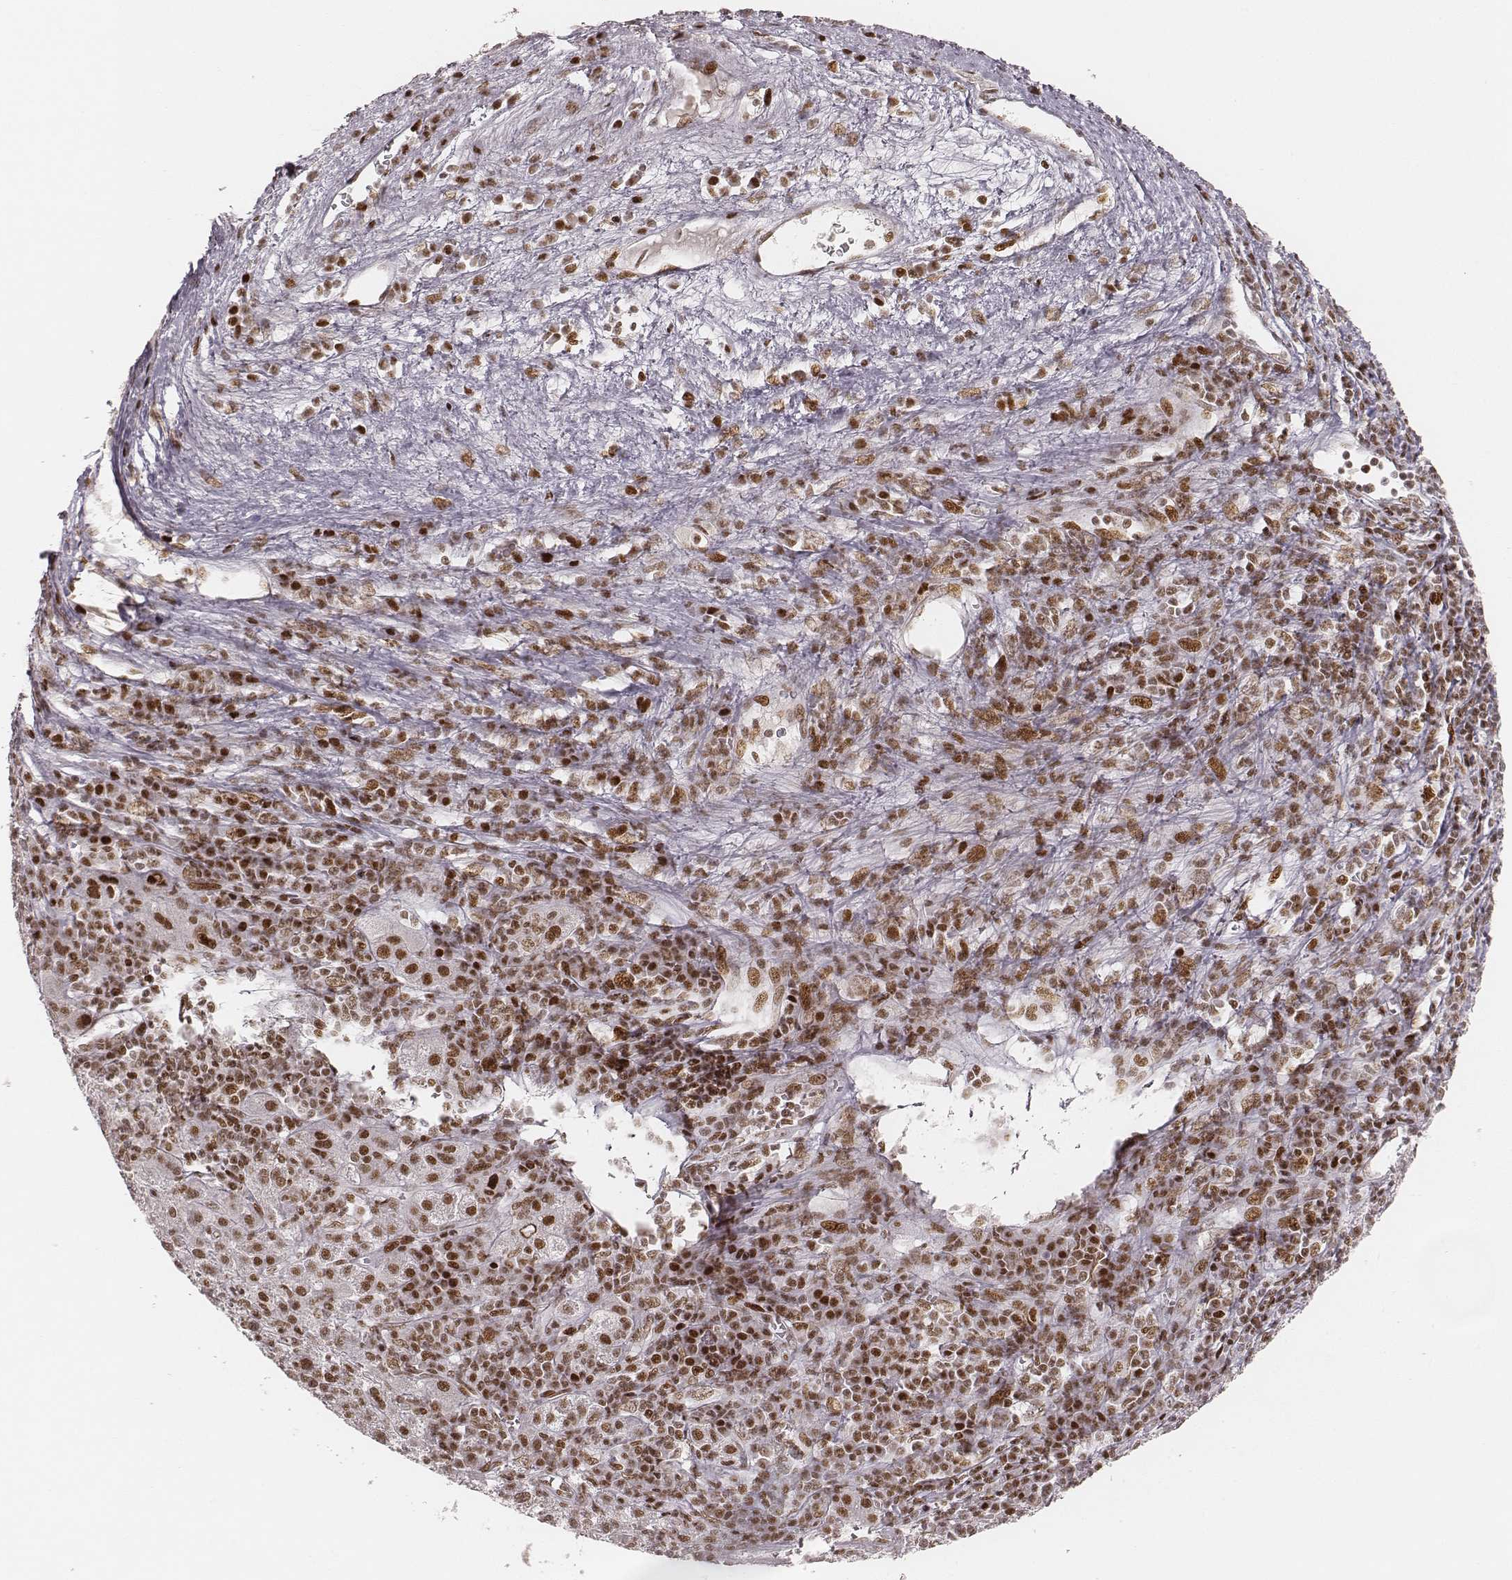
{"staining": {"intensity": "moderate", "quantity": ">75%", "location": "nuclear"}, "tissue": "liver cancer", "cell_type": "Tumor cells", "image_type": "cancer", "snomed": [{"axis": "morphology", "description": "Carcinoma, Hepatocellular, NOS"}, {"axis": "topography", "description": "Liver"}], "caption": "An image of human liver hepatocellular carcinoma stained for a protein reveals moderate nuclear brown staining in tumor cells. Using DAB (brown) and hematoxylin (blue) stains, captured at high magnification using brightfield microscopy.", "gene": "HNRNPC", "patient": {"sex": "female", "age": 60}}